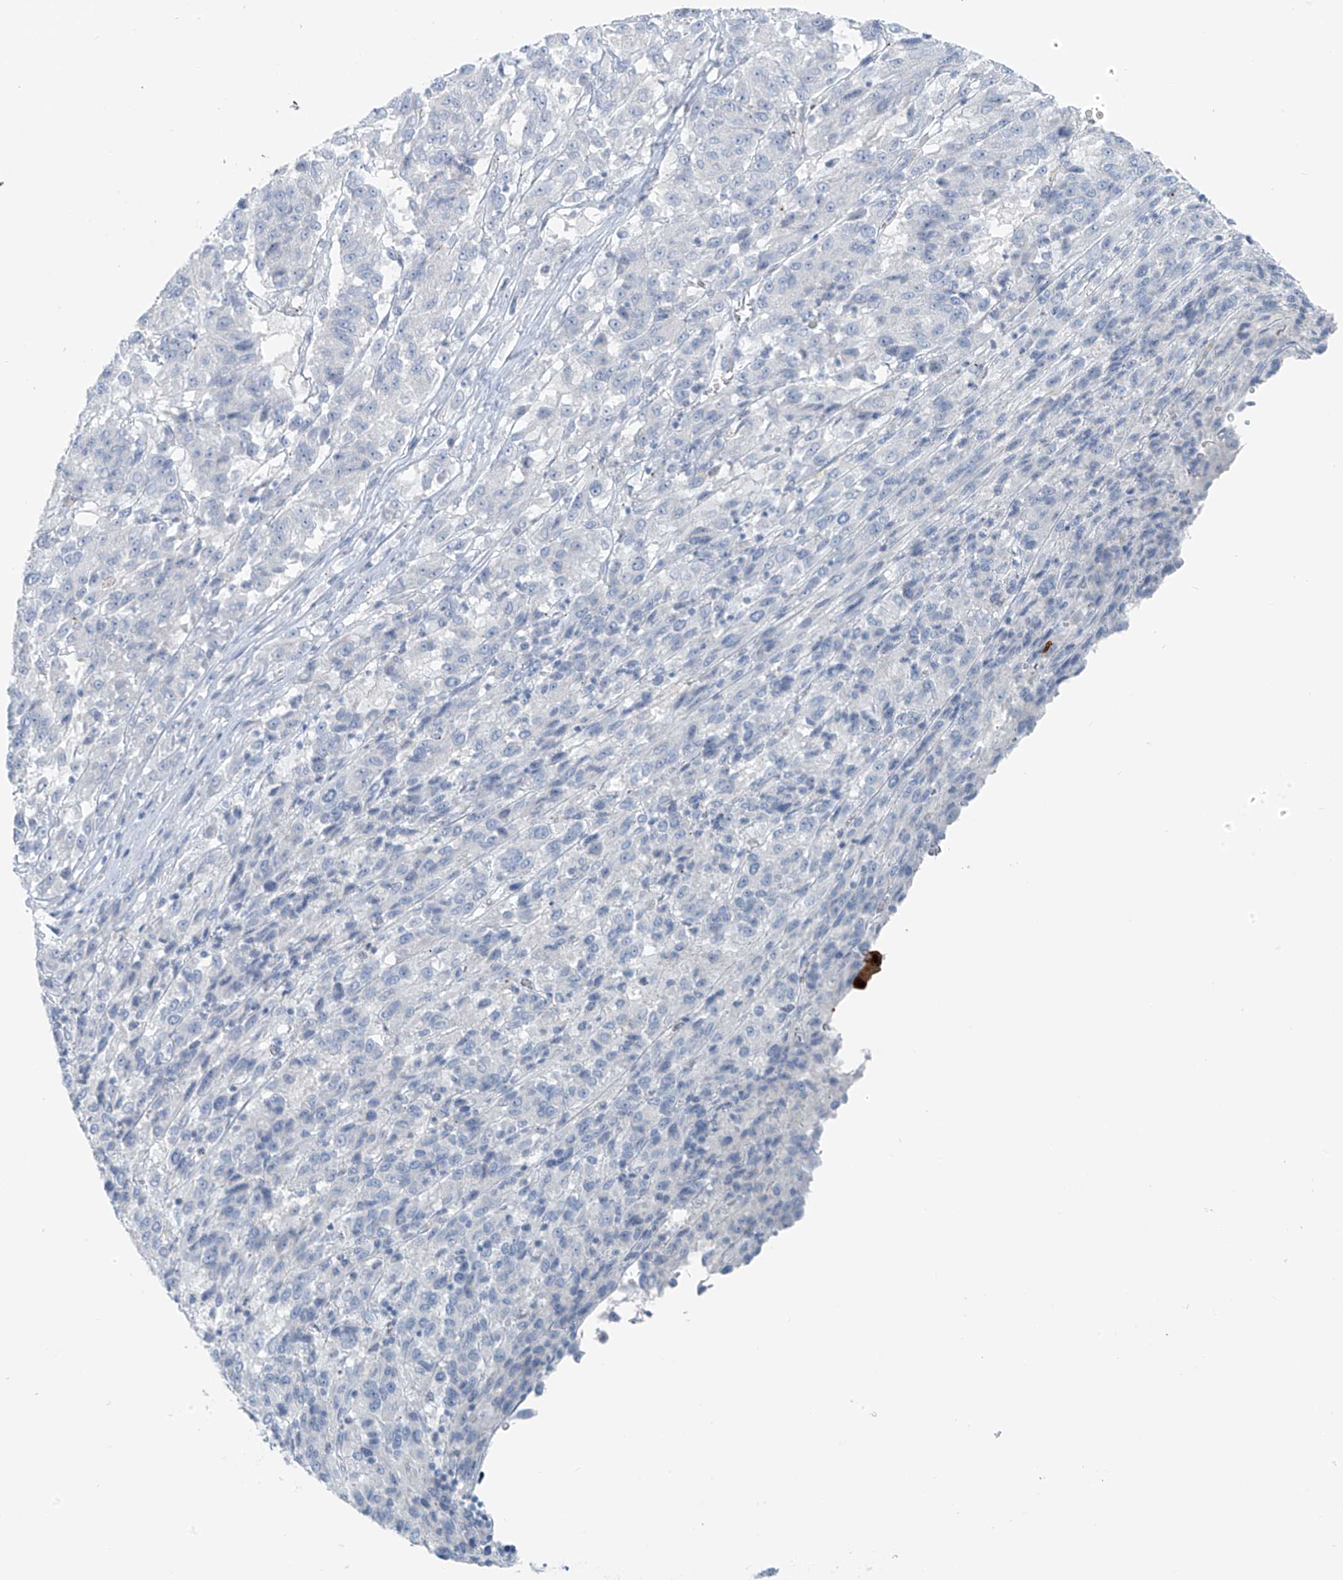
{"staining": {"intensity": "negative", "quantity": "none", "location": "none"}, "tissue": "melanoma", "cell_type": "Tumor cells", "image_type": "cancer", "snomed": [{"axis": "morphology", "description": "Malignant melanoma, Metastatic site"}, {"axis": "topography", "description": "Lung"}], "caption": "The photomicrograph exhibits no staining of tumor cells in melanoma. (Immunohistochemistry (ihc), brightfield microscopy, high magnification).", "gene": "SLC25A43", "patient": {"sex": "male", "age": 64}}